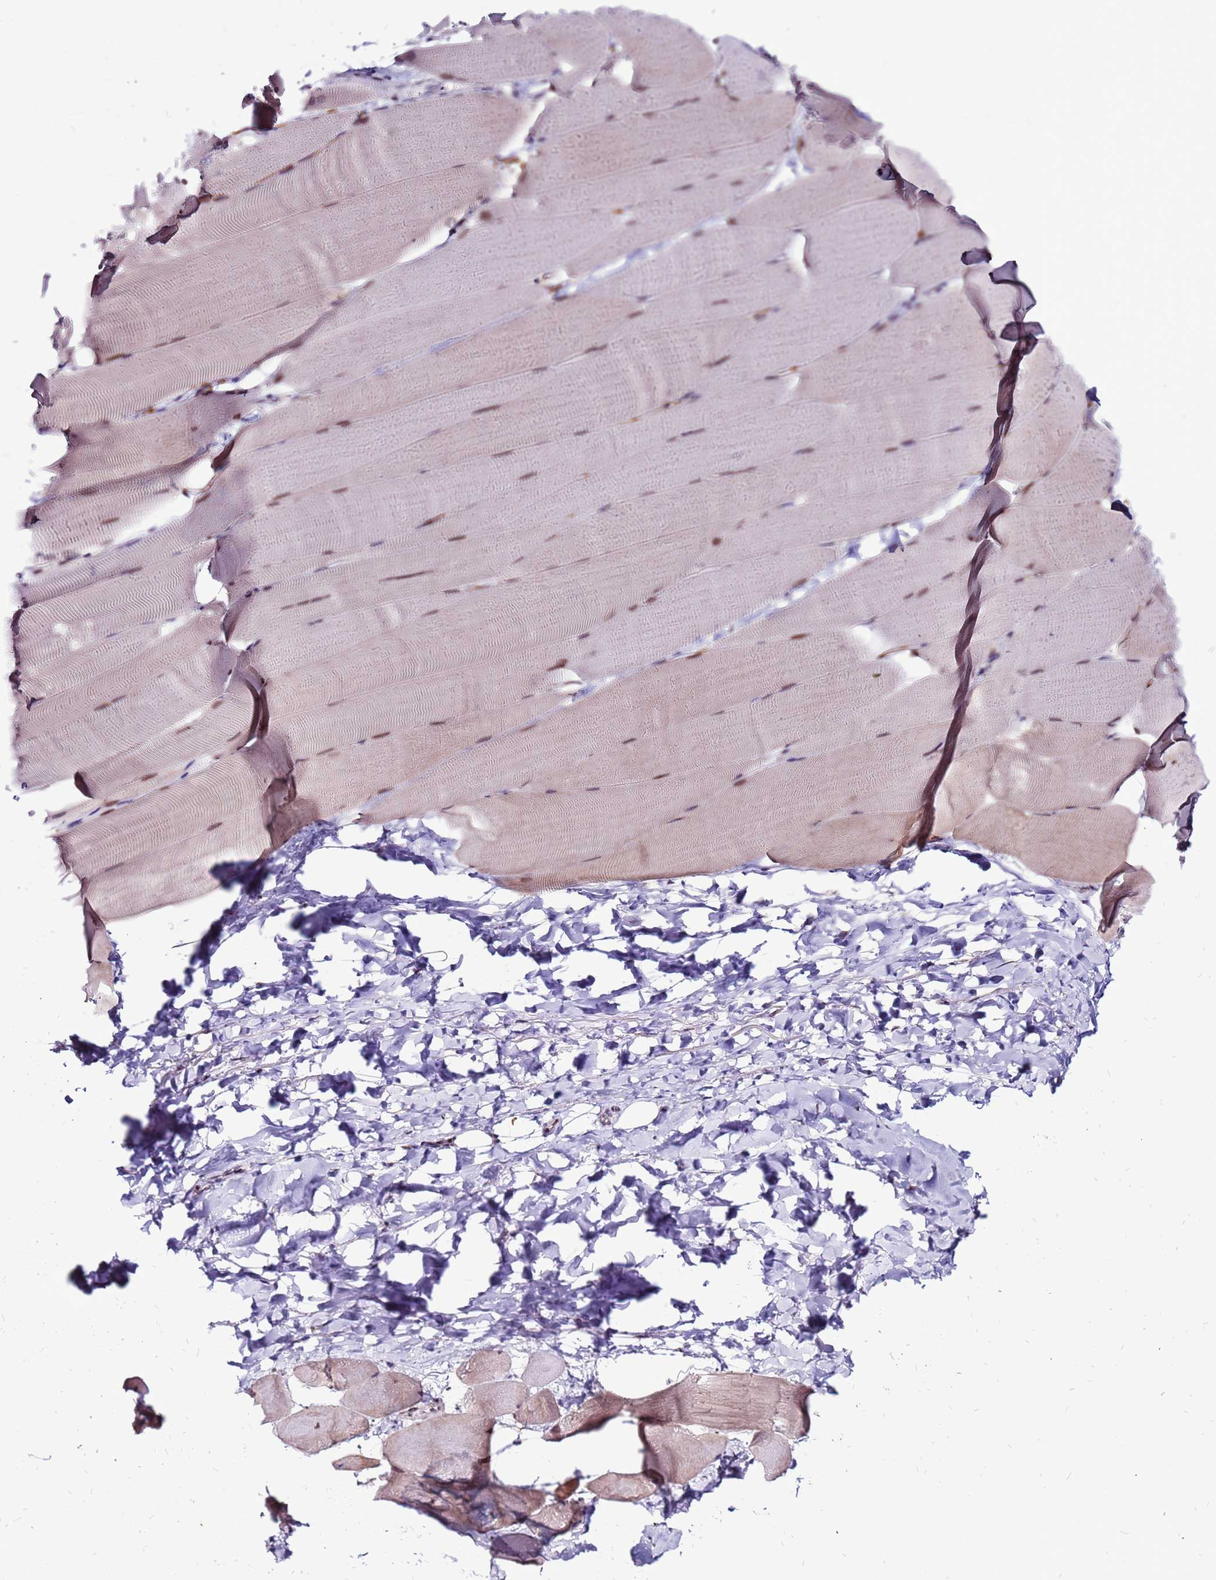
{"staining": {"intensity": "moderate", "quantity": "<25%", "location": "nuclear"}, "tissue": "skeletal muscle", "cell_type": "Myocytes", "image_type": "normal", "snomed": [{"axis": "morphology", "description": "Normal tissue, NOS"}, {"axis": "topography", "description": "Skeletal muscle"}], "caption": "Myocytes show moderate nuclear staining in about <25% of cells in unremarkable skeletal muscle. Nuclei are stained in blue.", "gene": "CCDC71", "patient": {"sex": "male", "age": 25}}